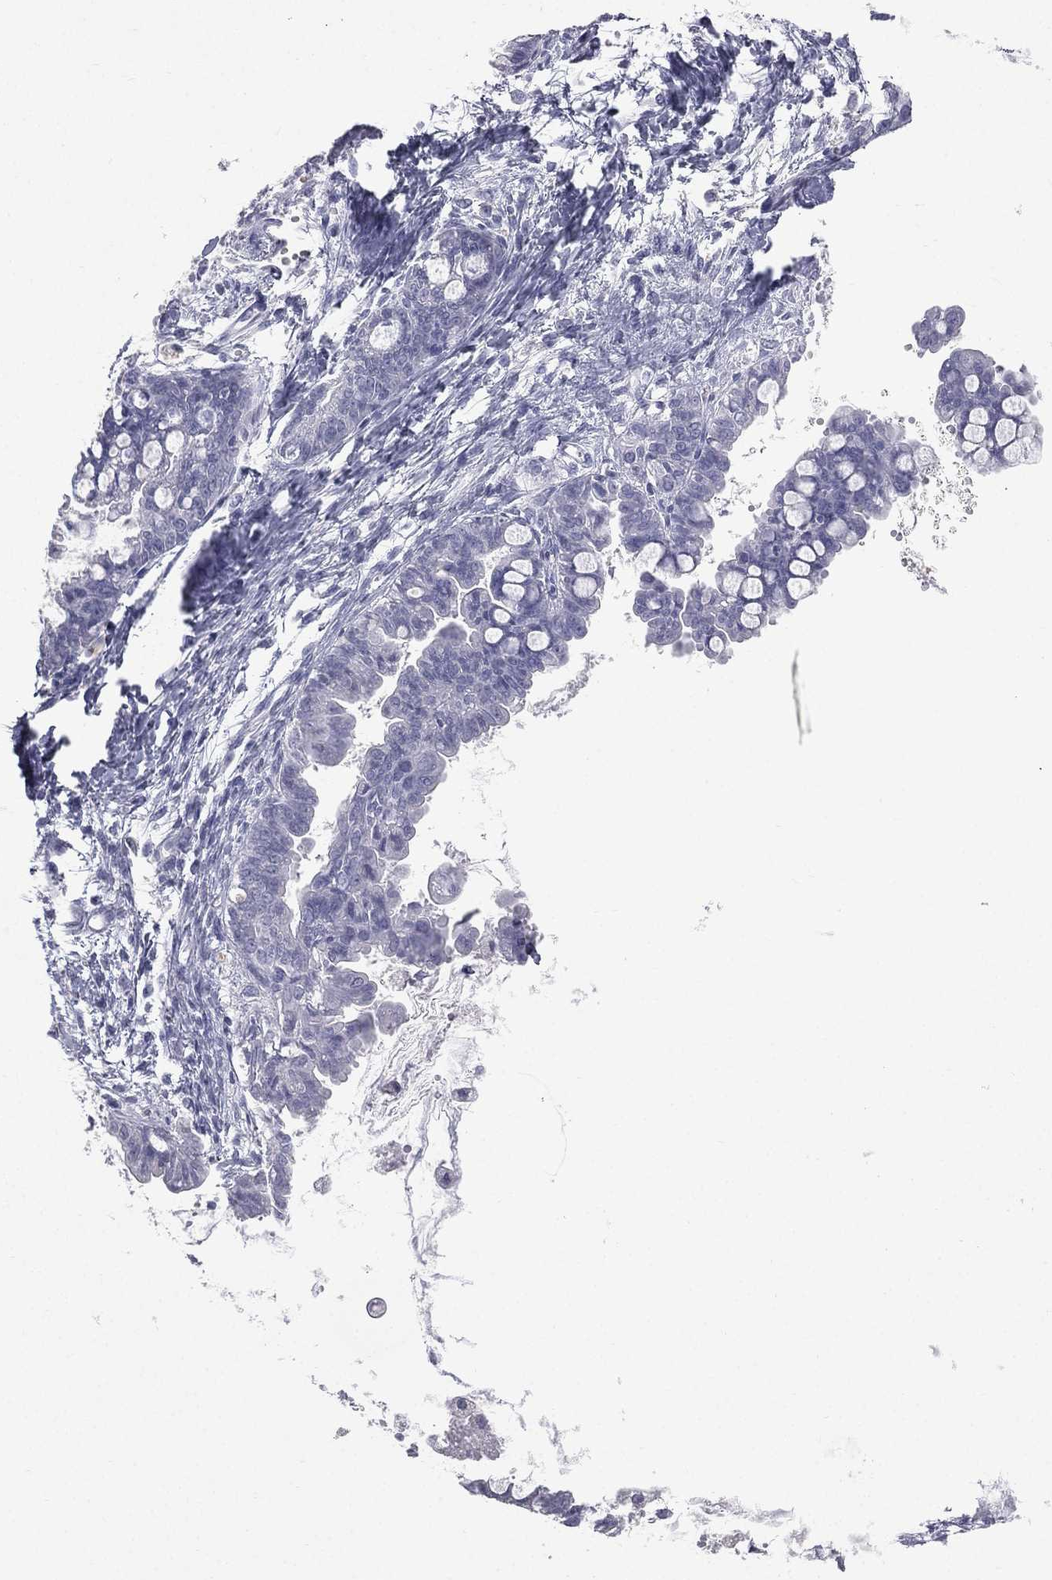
{"staining": {"intensity": "negative", "quantity": "none", "location": "none"}, "tissue": "ovarian cancer", "cell_type": "Tumor cells", "image_type": "cancer", "snomed": [{"axis": "morphology", "description": "Cystadenocarcinoma, mucinous, NOS"}, {"axis": "topography", "description": "Ovary"}], "caption": "Immunohistochemistry (IHC) image of mucinous cystadenocarcinoma (ovarian) stained for a protein (brown), which reveals no positivity in tumor cells.", "gene": "ESX1", "patient": {"sex": "female", "age": 63}}